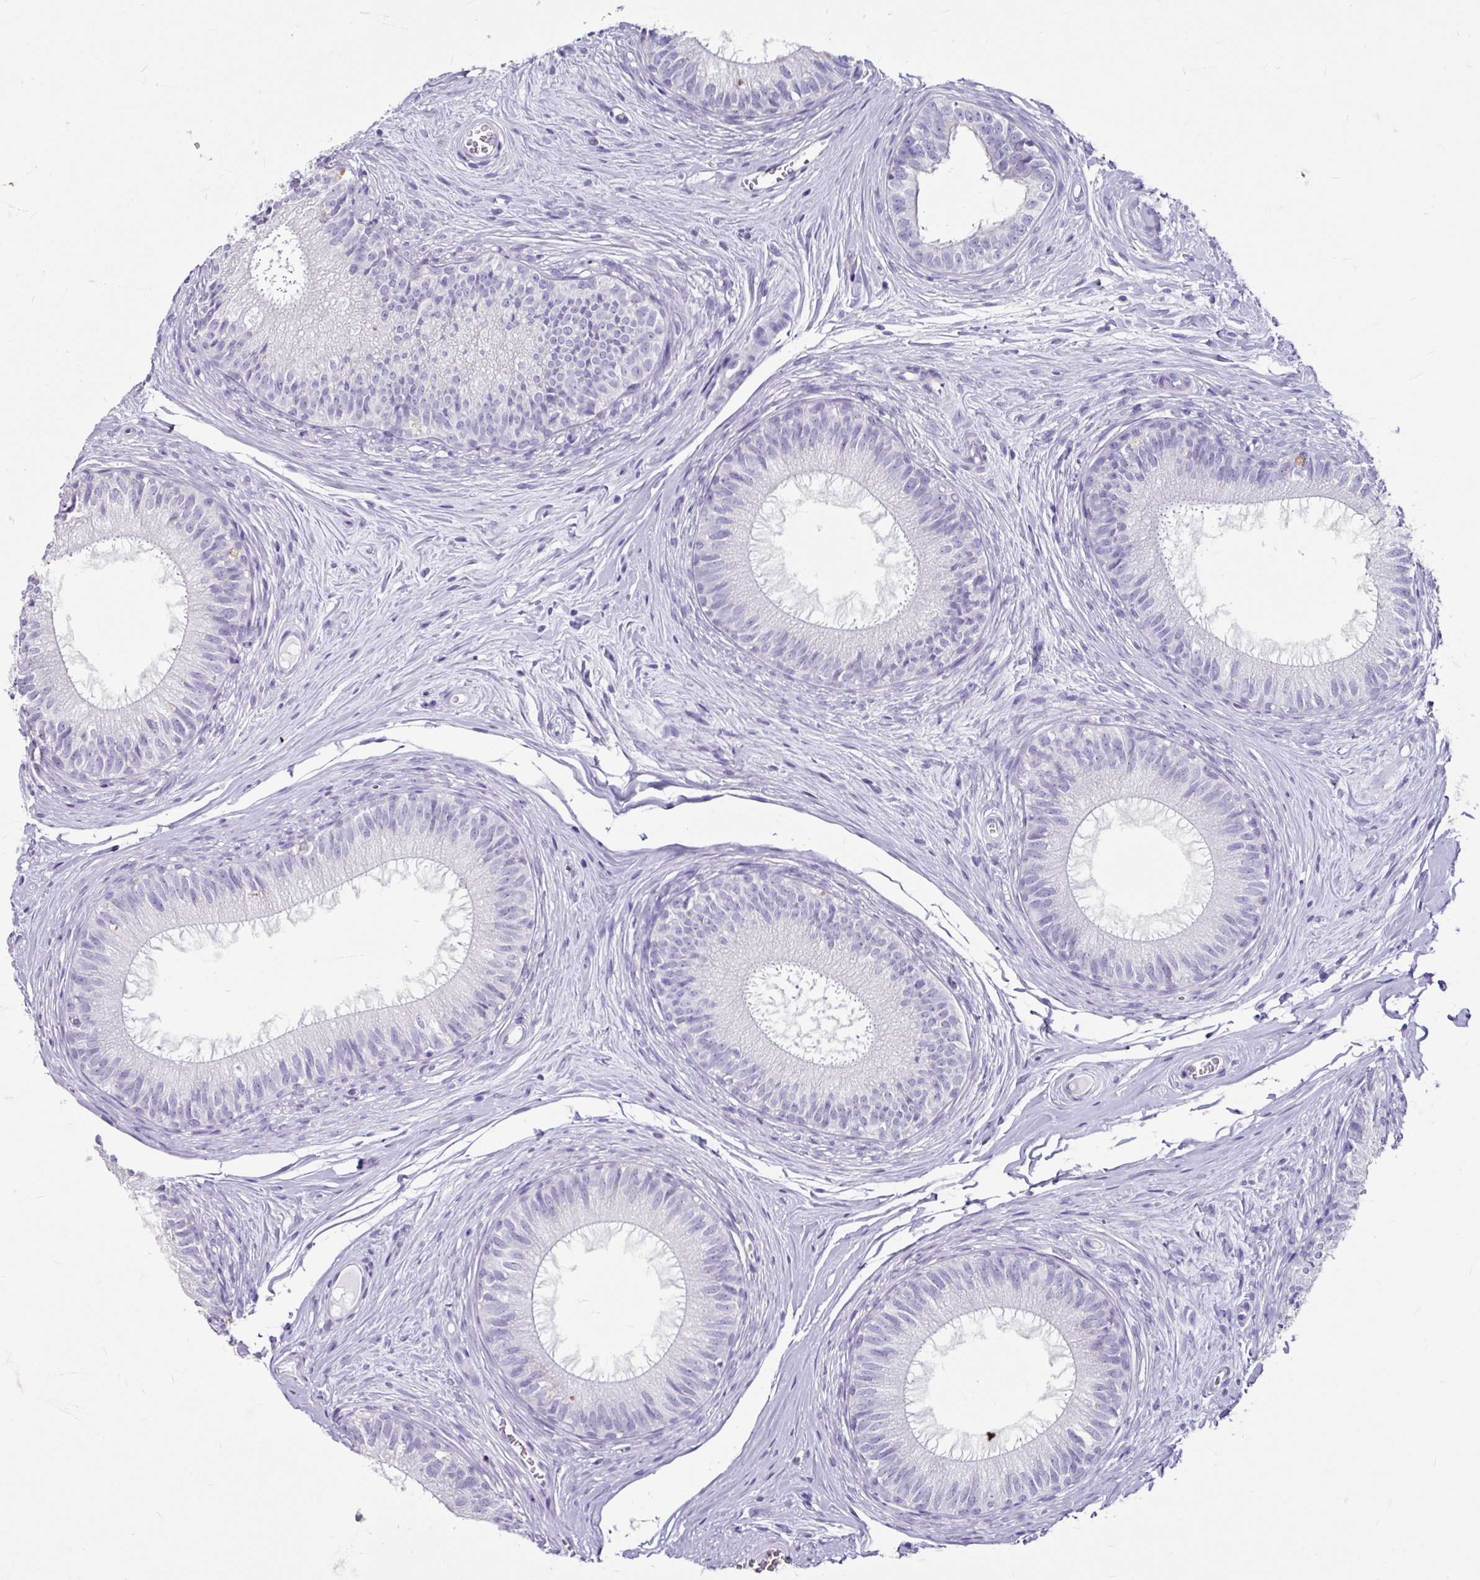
{"staining": {"intensity": "negative", "quantity": "none", "location": "none"}, "tissue": "epididymis", "cell_type": "Glandular cells", "image_type": "normal", "snomed": [{"axis": "morphology", "description": "Normal tissue, NOS"}, {"axis": "topography", "description": "Epididymis"}], "caption": "Normal epididymis was stained to show a protein in brown. There is no significant staining in glandular cells. The staining is performed using DAB brown chromogen with nuclei counter-stained in using hematoxylin.", "gene": "ANKRD1", "patient": {"sex": "male", "age": 25}}